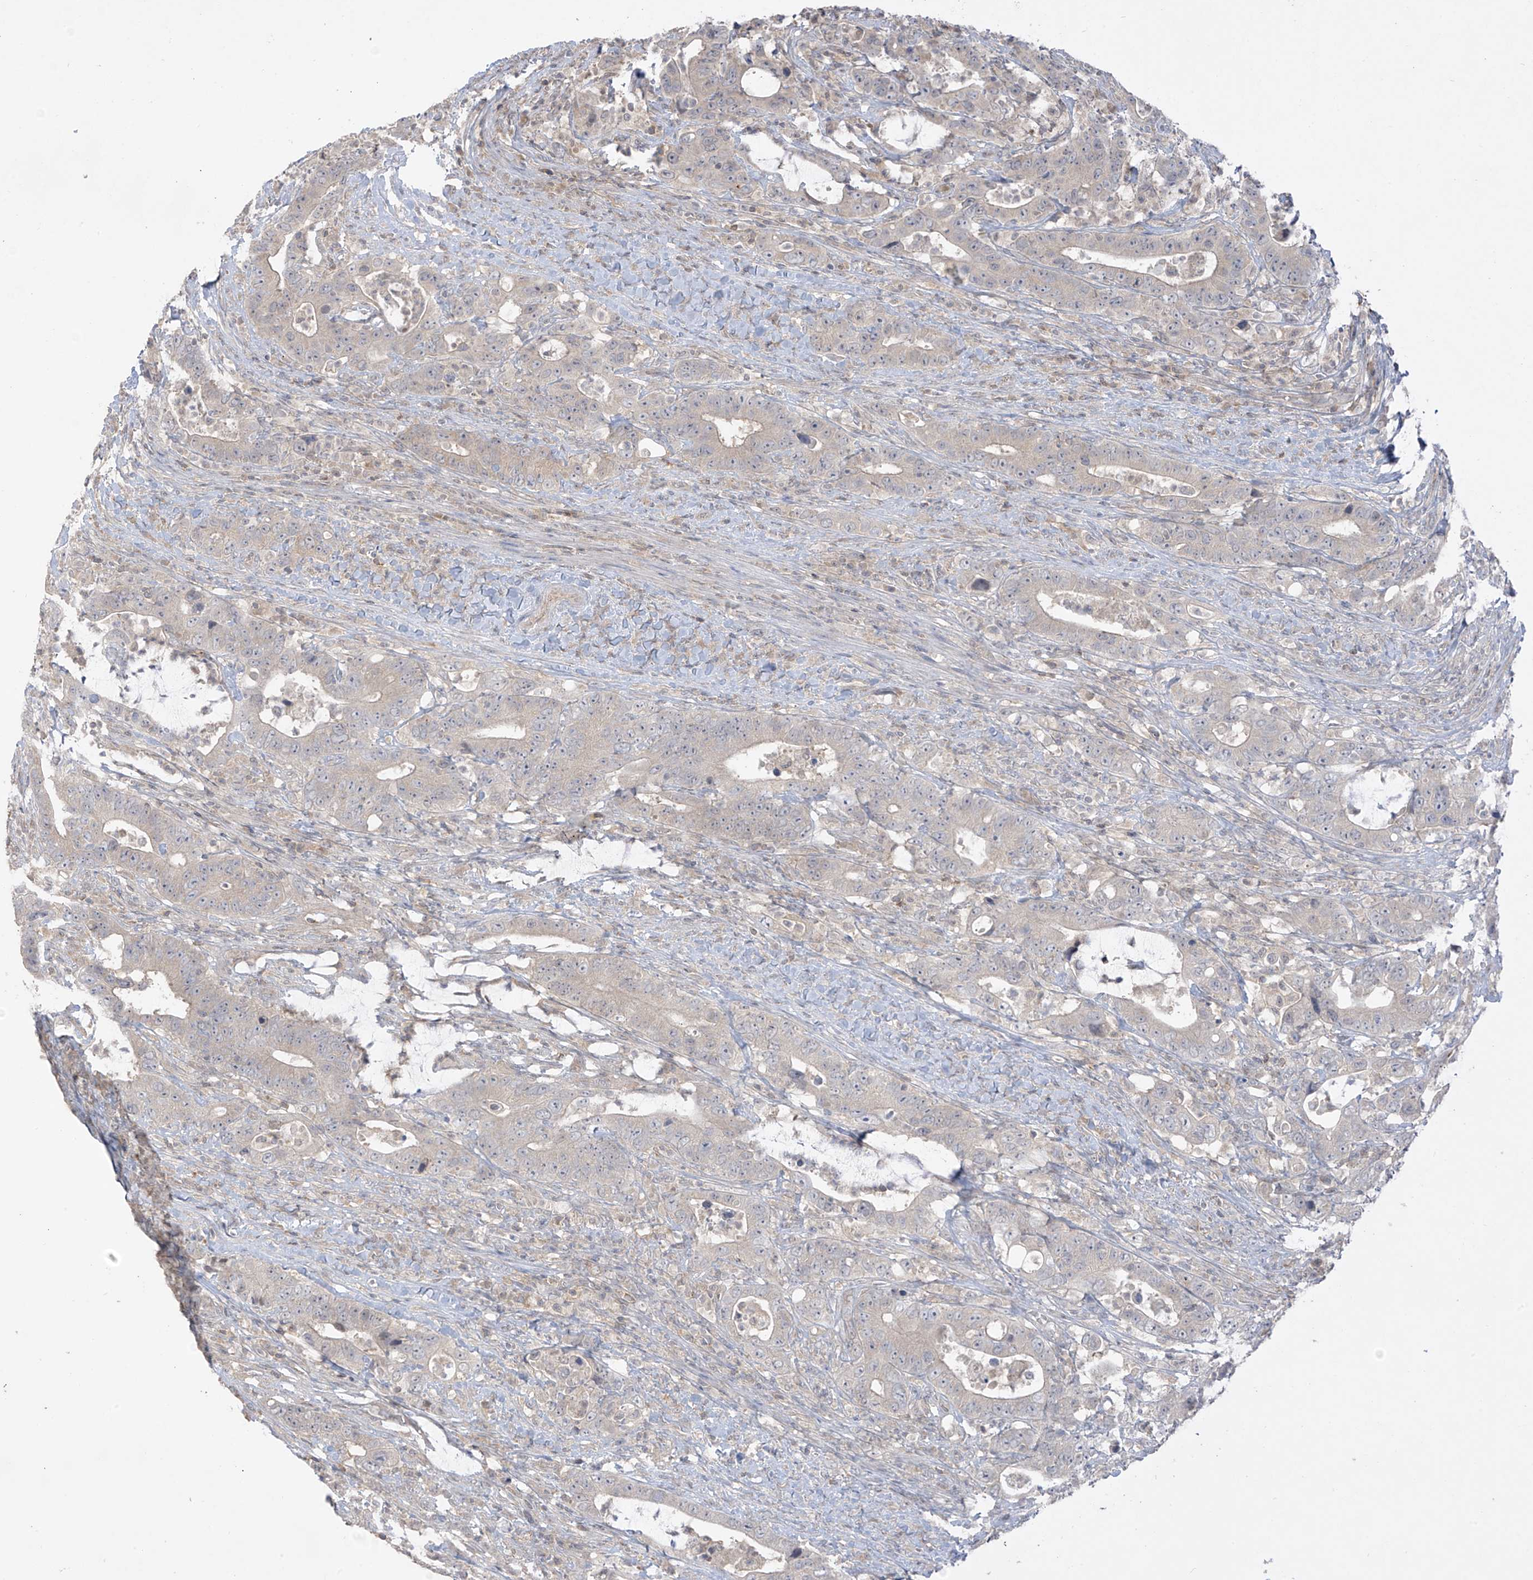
{"staining": {"intensity": "negative", "quantity": "none", "location": "none"}, "tissue": "colorectal cancer", "cell_type": "Tumor cells", "image_type": "cancer", "snomed": [{"axis": "morphology", "description": "Adenocarcinoma, NOS"}, {"axis": "topography", "description": "Colon"}], "caption": "Protein analysis of colorectal adenocarcinoma displays no significant staining in tumor cells.", "gene": "ANGEL2", "patient": {"sex": "female", "age": 75}}